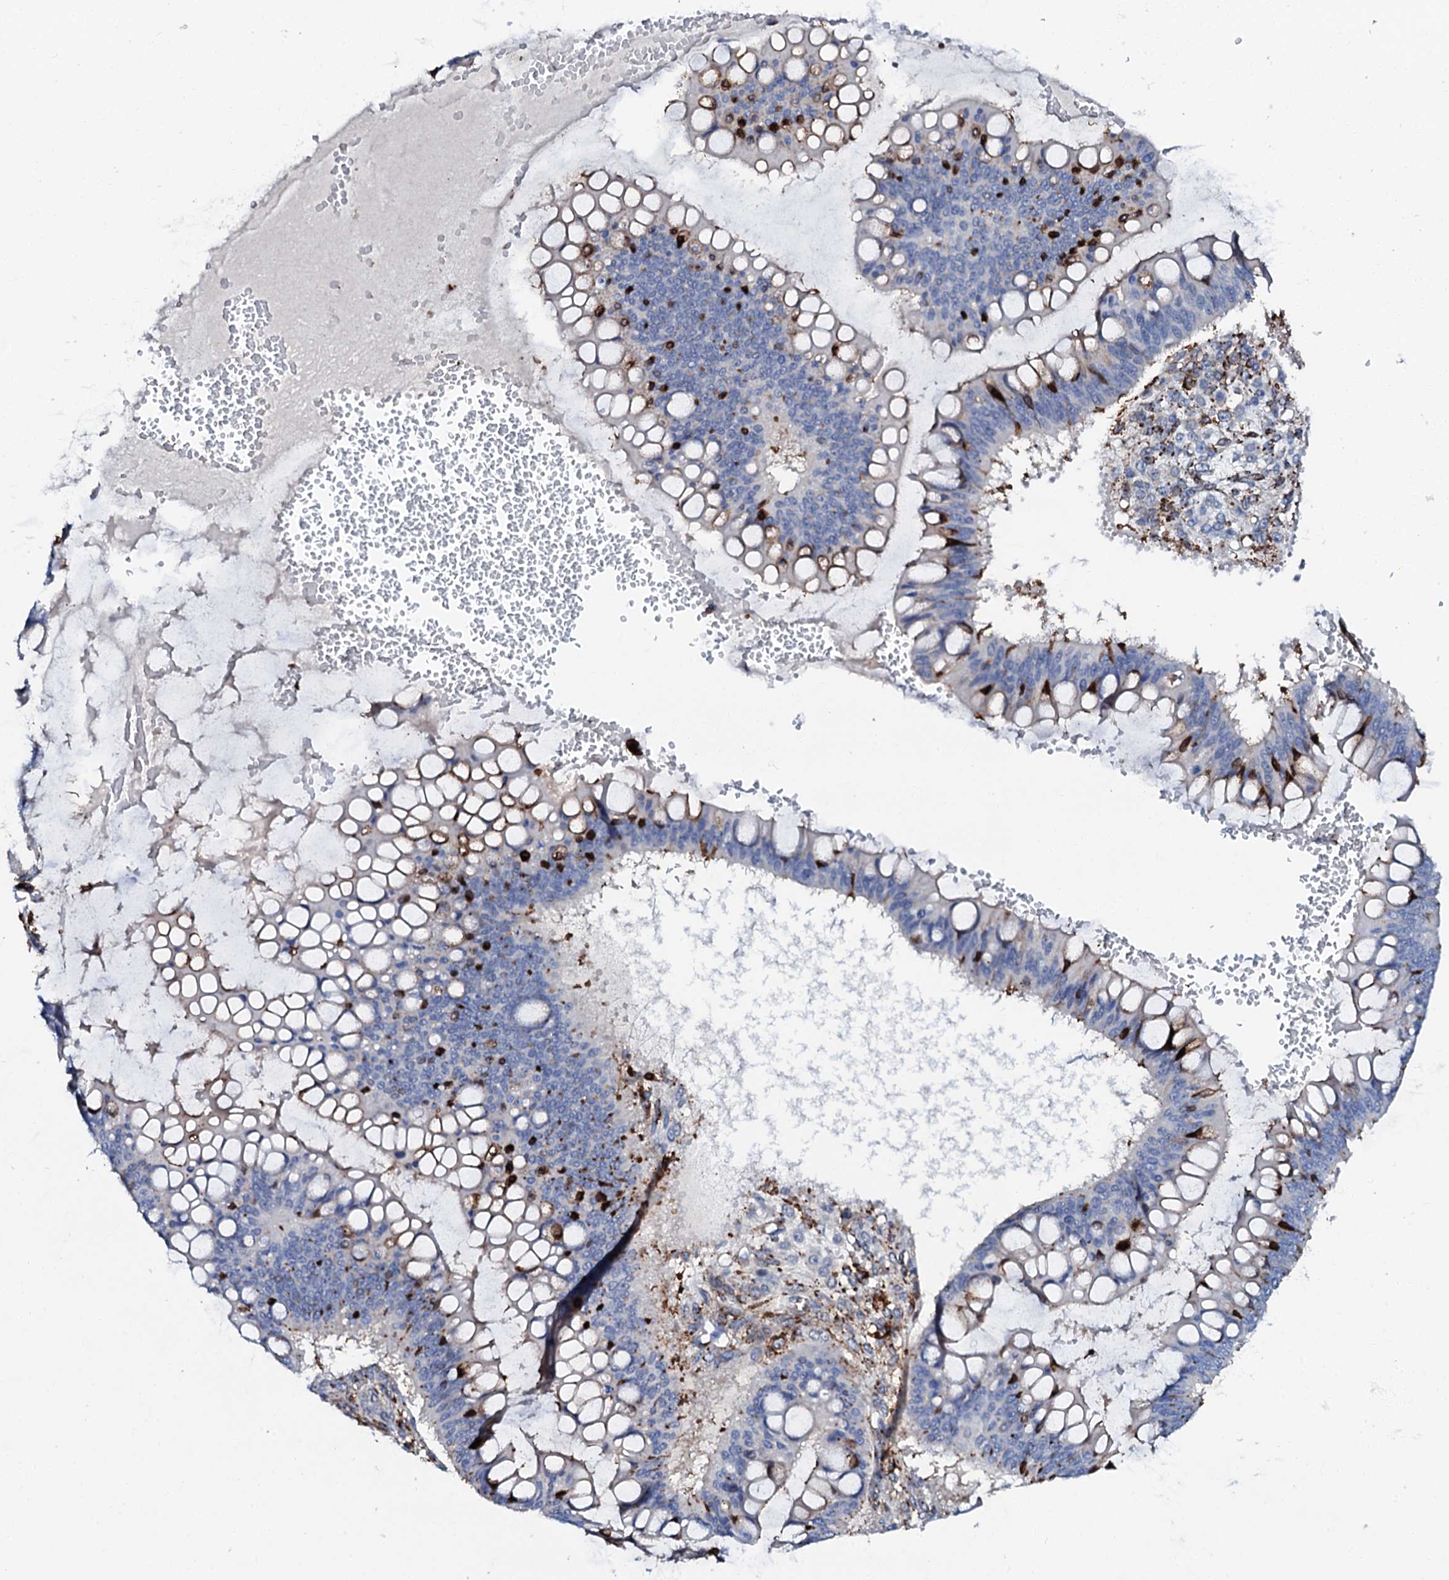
{"staining": {"intensity": "negative", "quantity": "none", "location": "none"}, "tissue": "ovarian cancer", "cell_type": "Tumor cells", "image_type": "cancer", "snomed": [{"axis": "morphology", "description": "Cystadenocarcinoma, mucinous, NOS"}, {"axis": "topography", "description": "Ovary"}], "caption": "Tumor cells are negative for brown protein staining in mucinous cystadenocarcinoma (ovarian).", "gene": "MED13L", "patient": {"sex": "female", "age": 73}}